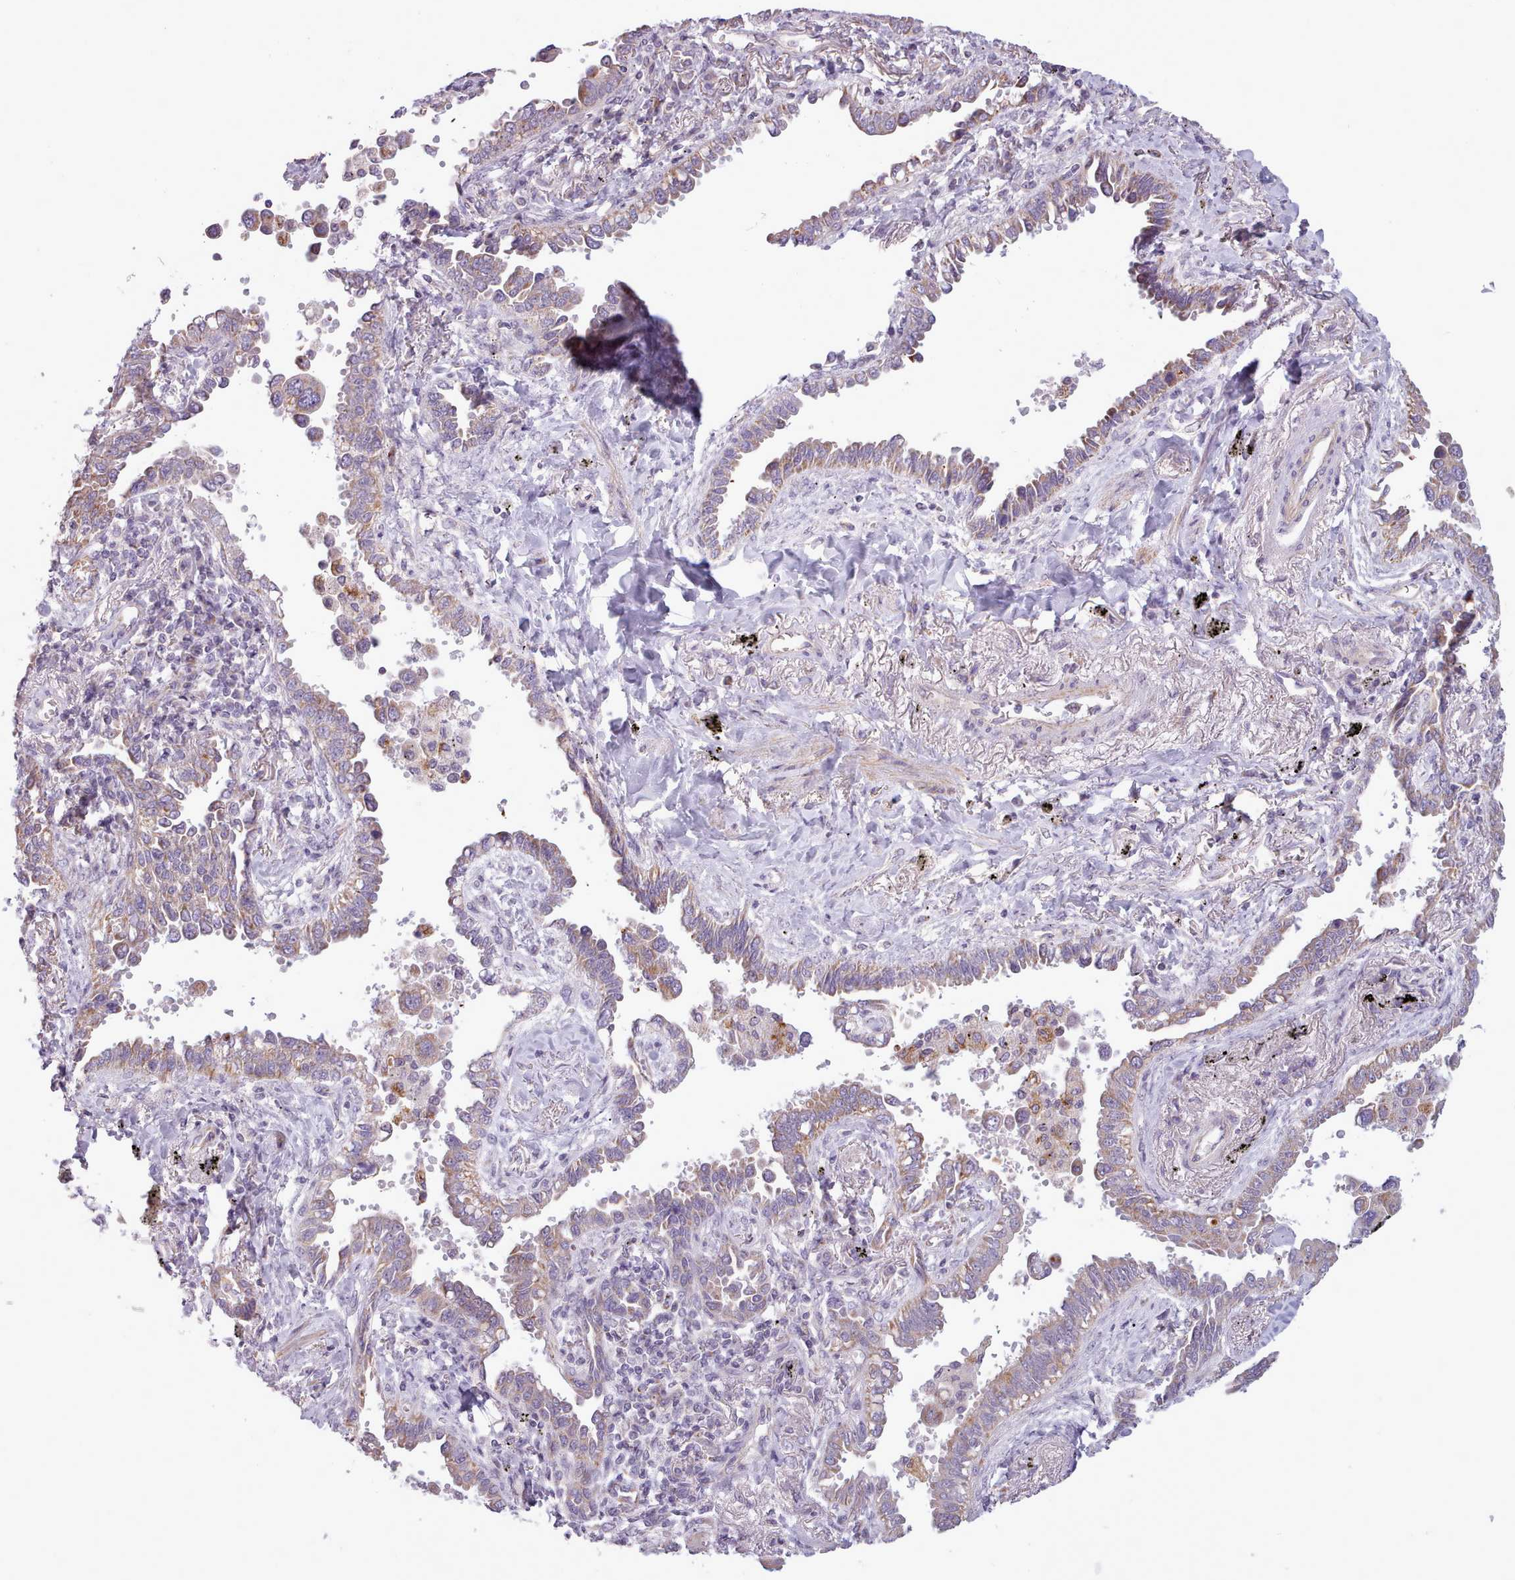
{"staining": {"intensity": "moderate", "quantity": "25%-75%", "location": "cytoplasmic/membranous"}, "tissue": "lung cancer", "cell_type": "Tumor cells", "image_type": "cancer", "snomed": [{"axis": "morphology", "description": "Adenocarcinoma, NOS"}, {"axis": "topography", "description": "Lung"}], "caption": "Protein analysis of adenocarcinoma (lung) tissue displays moderate cytoplasmic/membranous expression in approximately 25%-75% of tumor cells. (DAB (3,3'-diaminobenzidine) IHC, brown staining for protein, blue staining for nuclei).", "gene": "AVL9", "patient": {"sex": "male", "age": 67}}